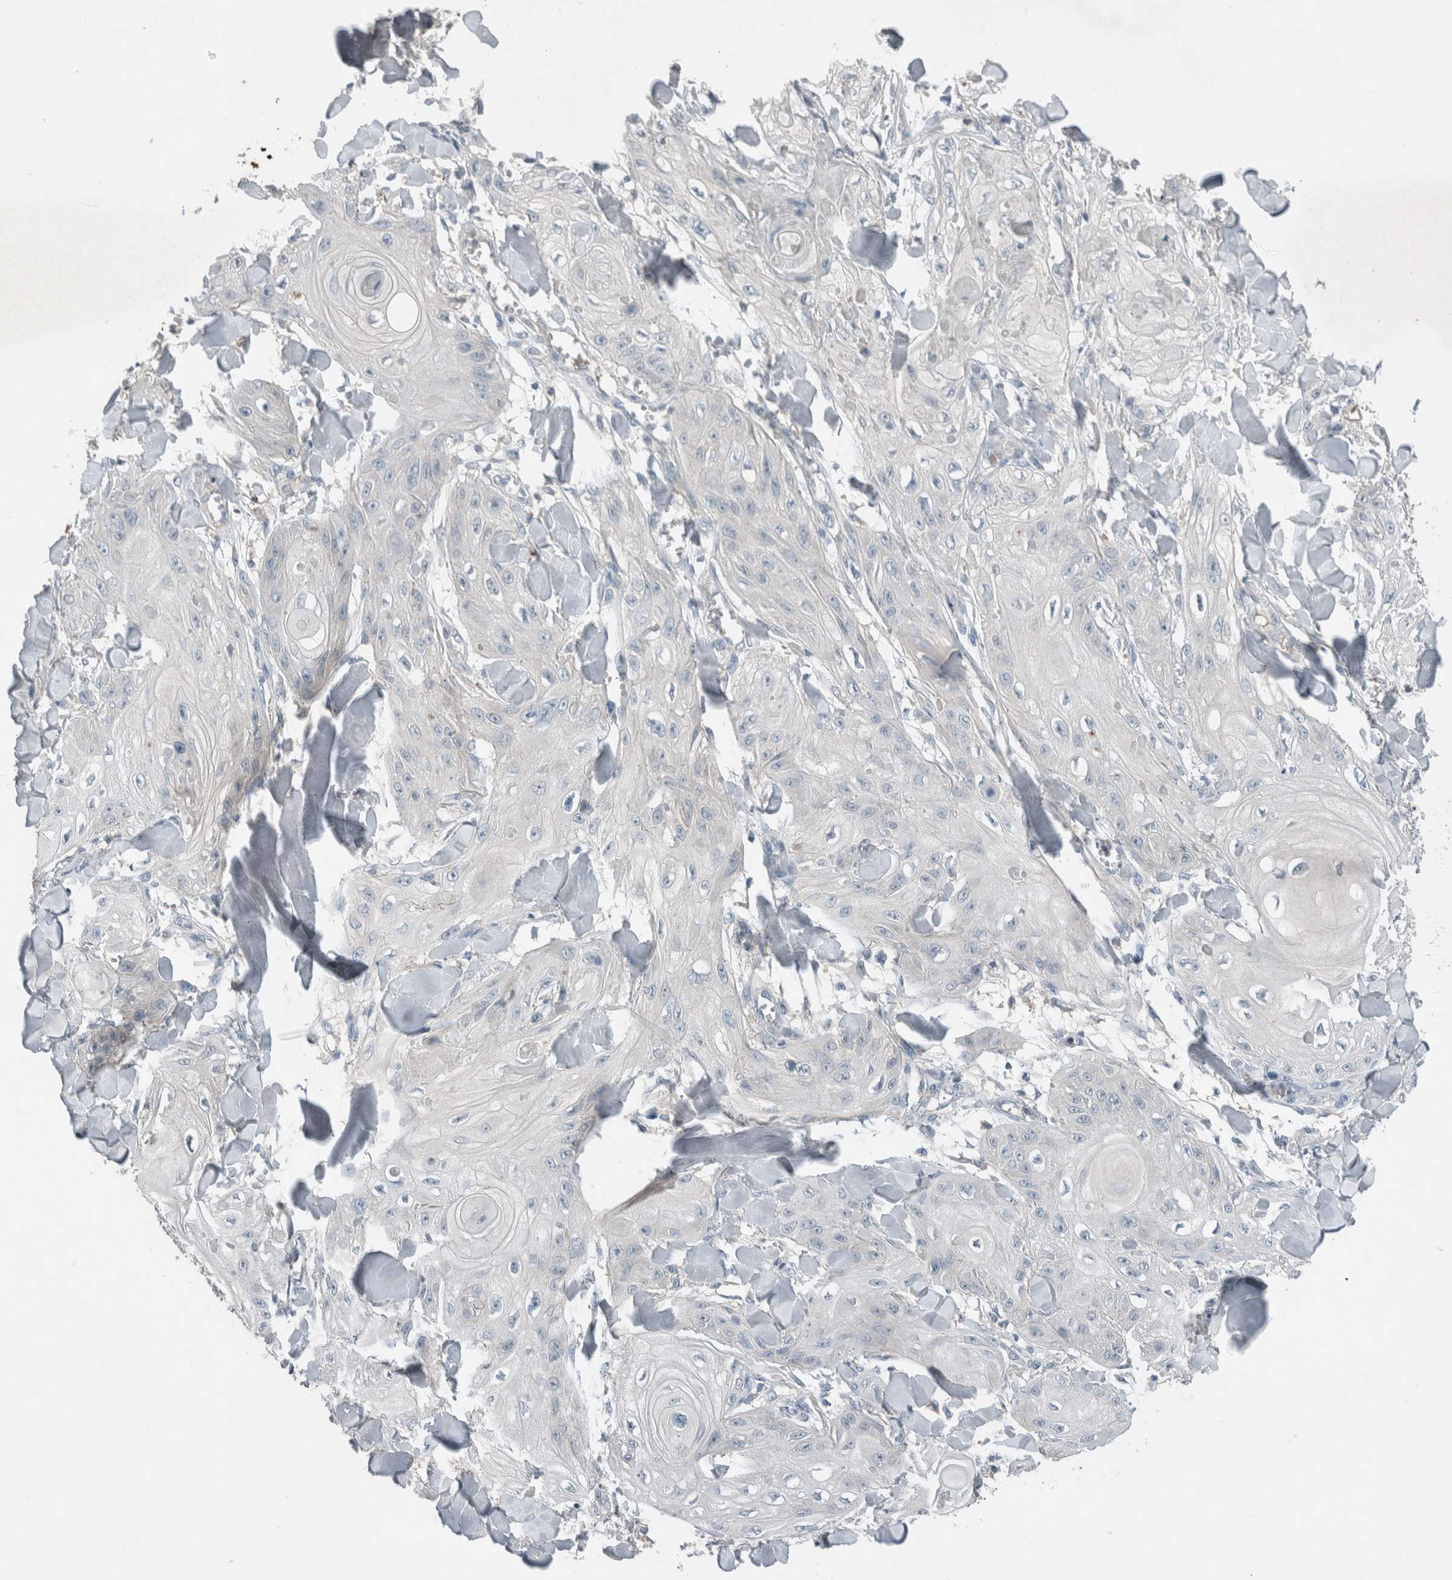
{"staining": {"intensity": "negative", "quantity": "none", "location": "none"}, "tissue": "skin cancer", "cell_type": "Tumor cells", "image_type": "cancer", "snomed": [{"axis": "morphology", "description": "Squamous cell carcinoma, NOS"}, {"axis": "topography", "description": "Skin"}], "caption": "Immunohistochemistry of skin cancer (squamous cell carcinoma) shows no staining in tumor cells.", "gene": "UGCG", "patient": {"sex": "male", "age": 74}}